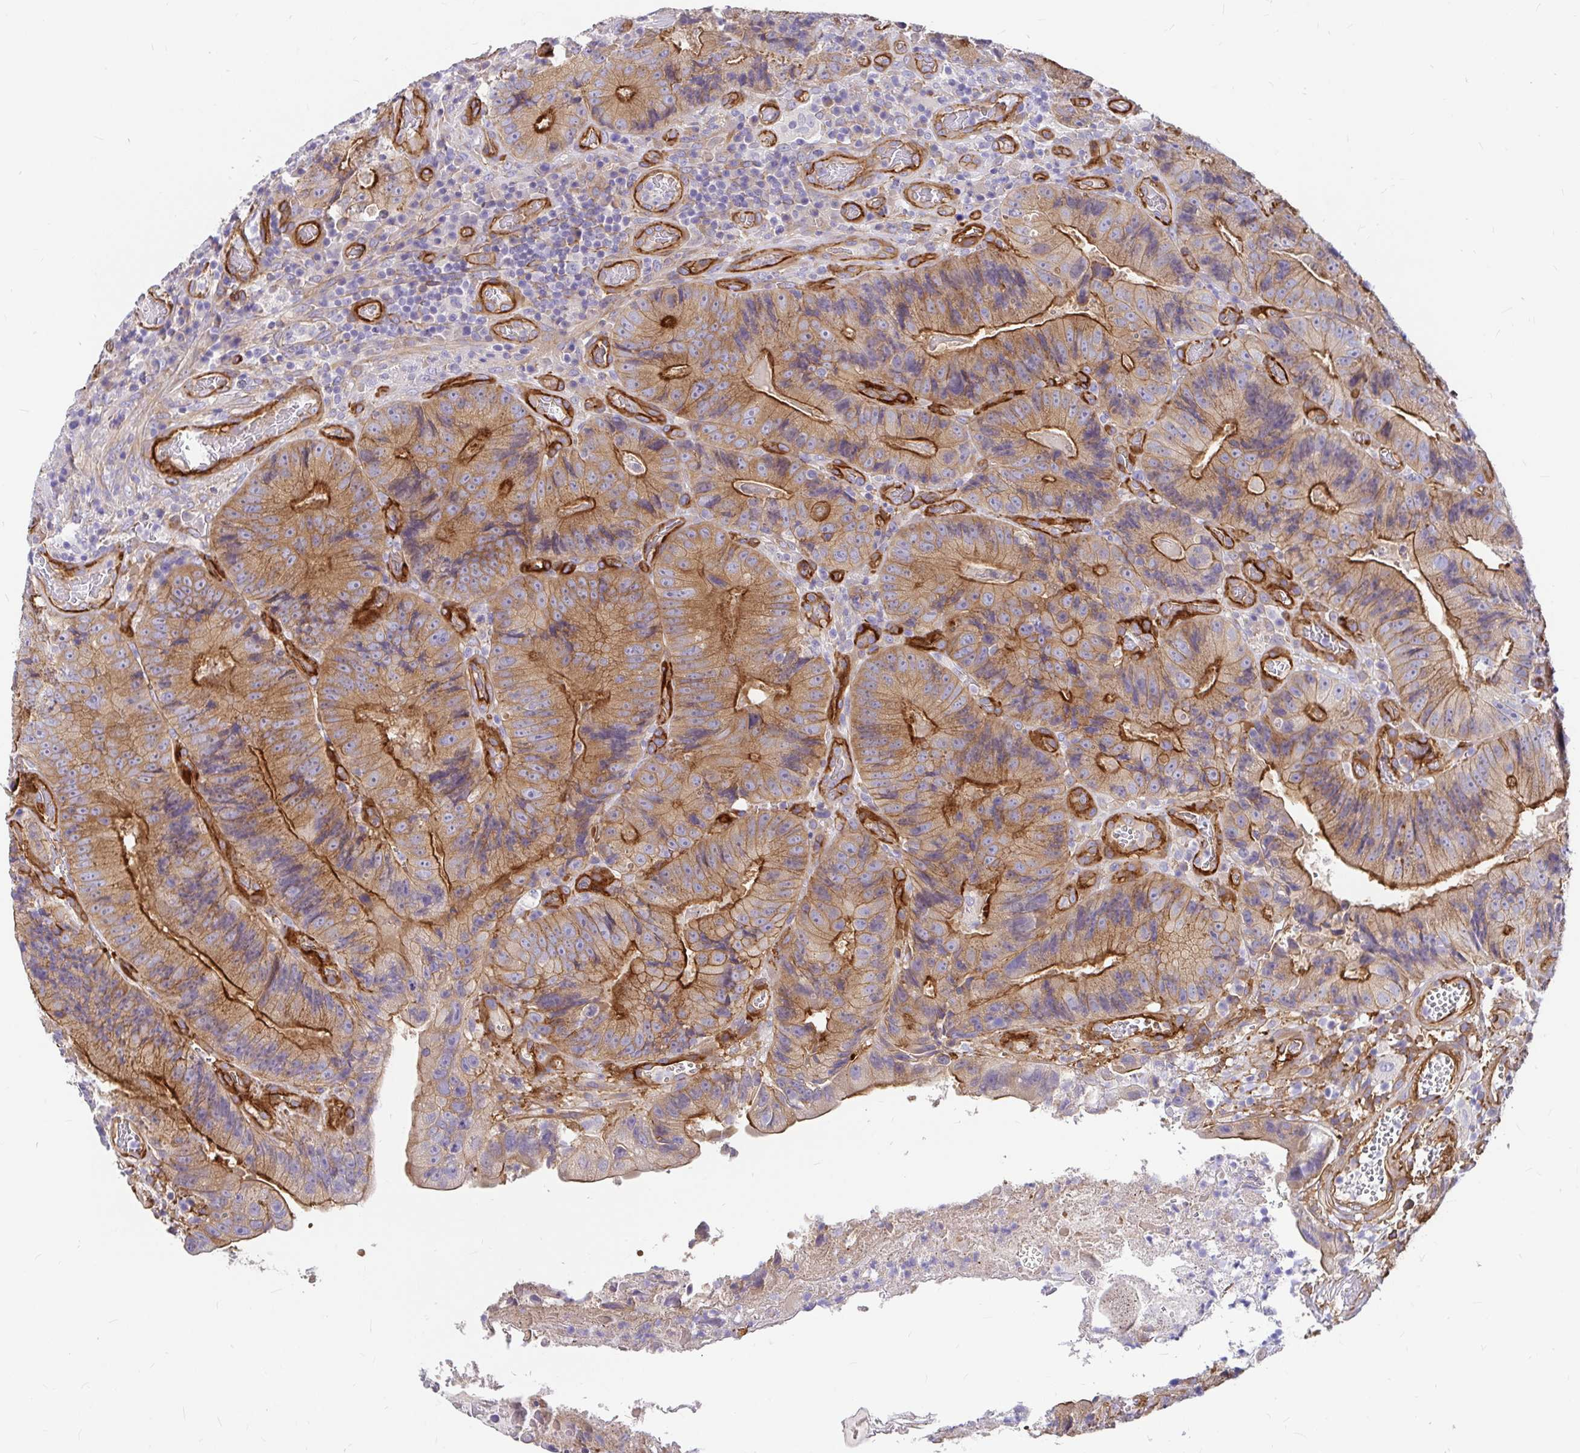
{"staining": {"intensity": "moderate", "quantity": ">75%", "location": "cytoplasmic/membranous"}, "tissue": "colorectal cancer", "cell_type": "Tumor cells", "image_type": "cancer", "snomed": [{"axis": "morphology", "description": "Adenocarcinoma, NOS"}, {"axis": "topography", "description": "Colon"}], "caption": "Colorectal cancer was stained to show a protein in brown. There is medium levels of moderate cytoplasmic/membranous staining in approximately >75% of tumor cells.", "gene": "MYO1B", "patient": {"sex": "female", "age": 86}}